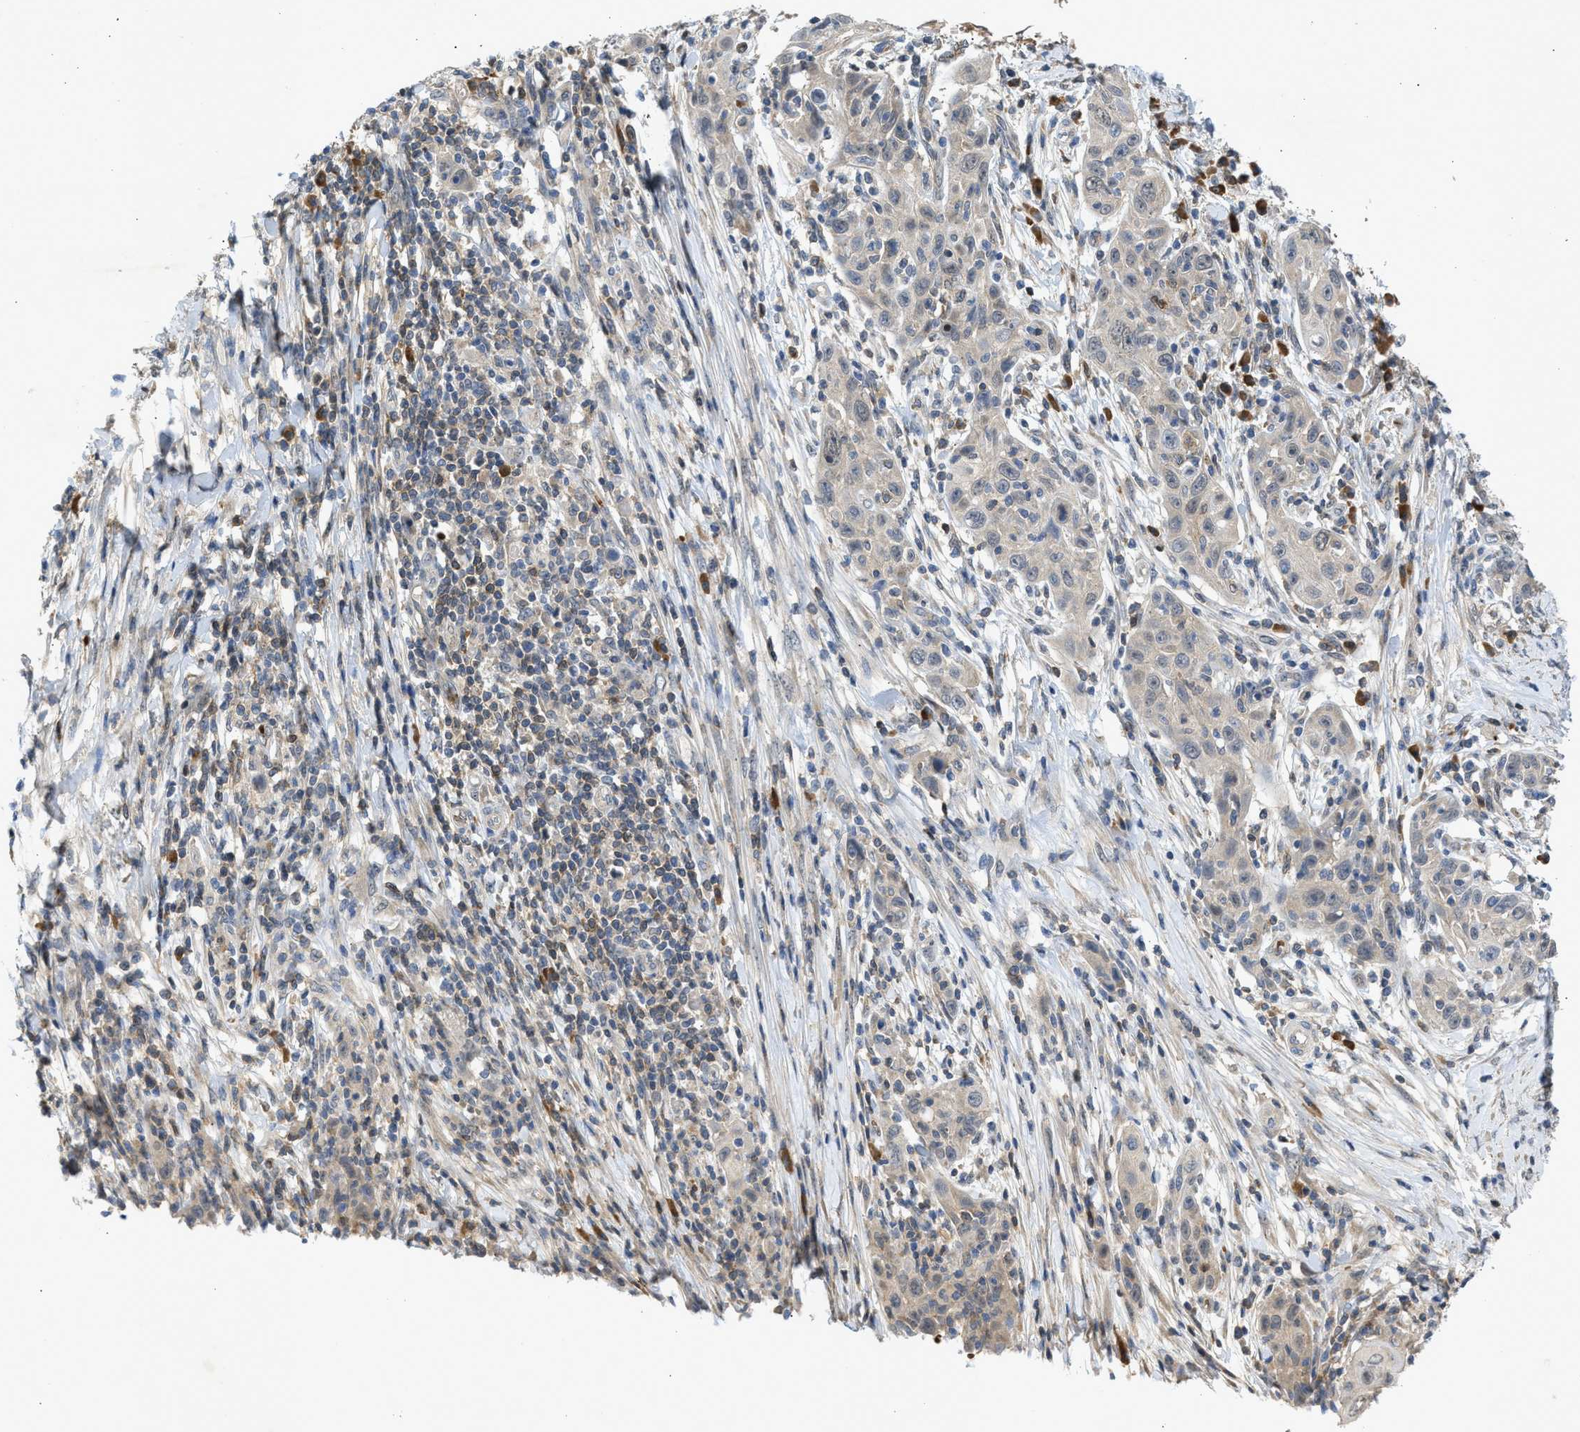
{"staining": {"intensity": "negative", "quantity": "none", "location": "none"}, "tissue": "skin cancer", "cell_type": "Tumor cells", "image_type": "cancer", "snomed": [{"axis": "morphology", "description": "Squamous cell carcinoma, NOS"}, {"axis": "topography", "description": "Skin"}], "caption": "DAB immunohistochemical staining of squamous cell carcinoma (skin) demonstrates no significant expression in tumor cells. (Stains: DAB immunohistochemistry (IHC) with hematoxylin counter stain, Microscopy: brightfield microscopy at high magnification).", "gene": "MAPK7", "patient": {"sex": "female", "age": 88}}